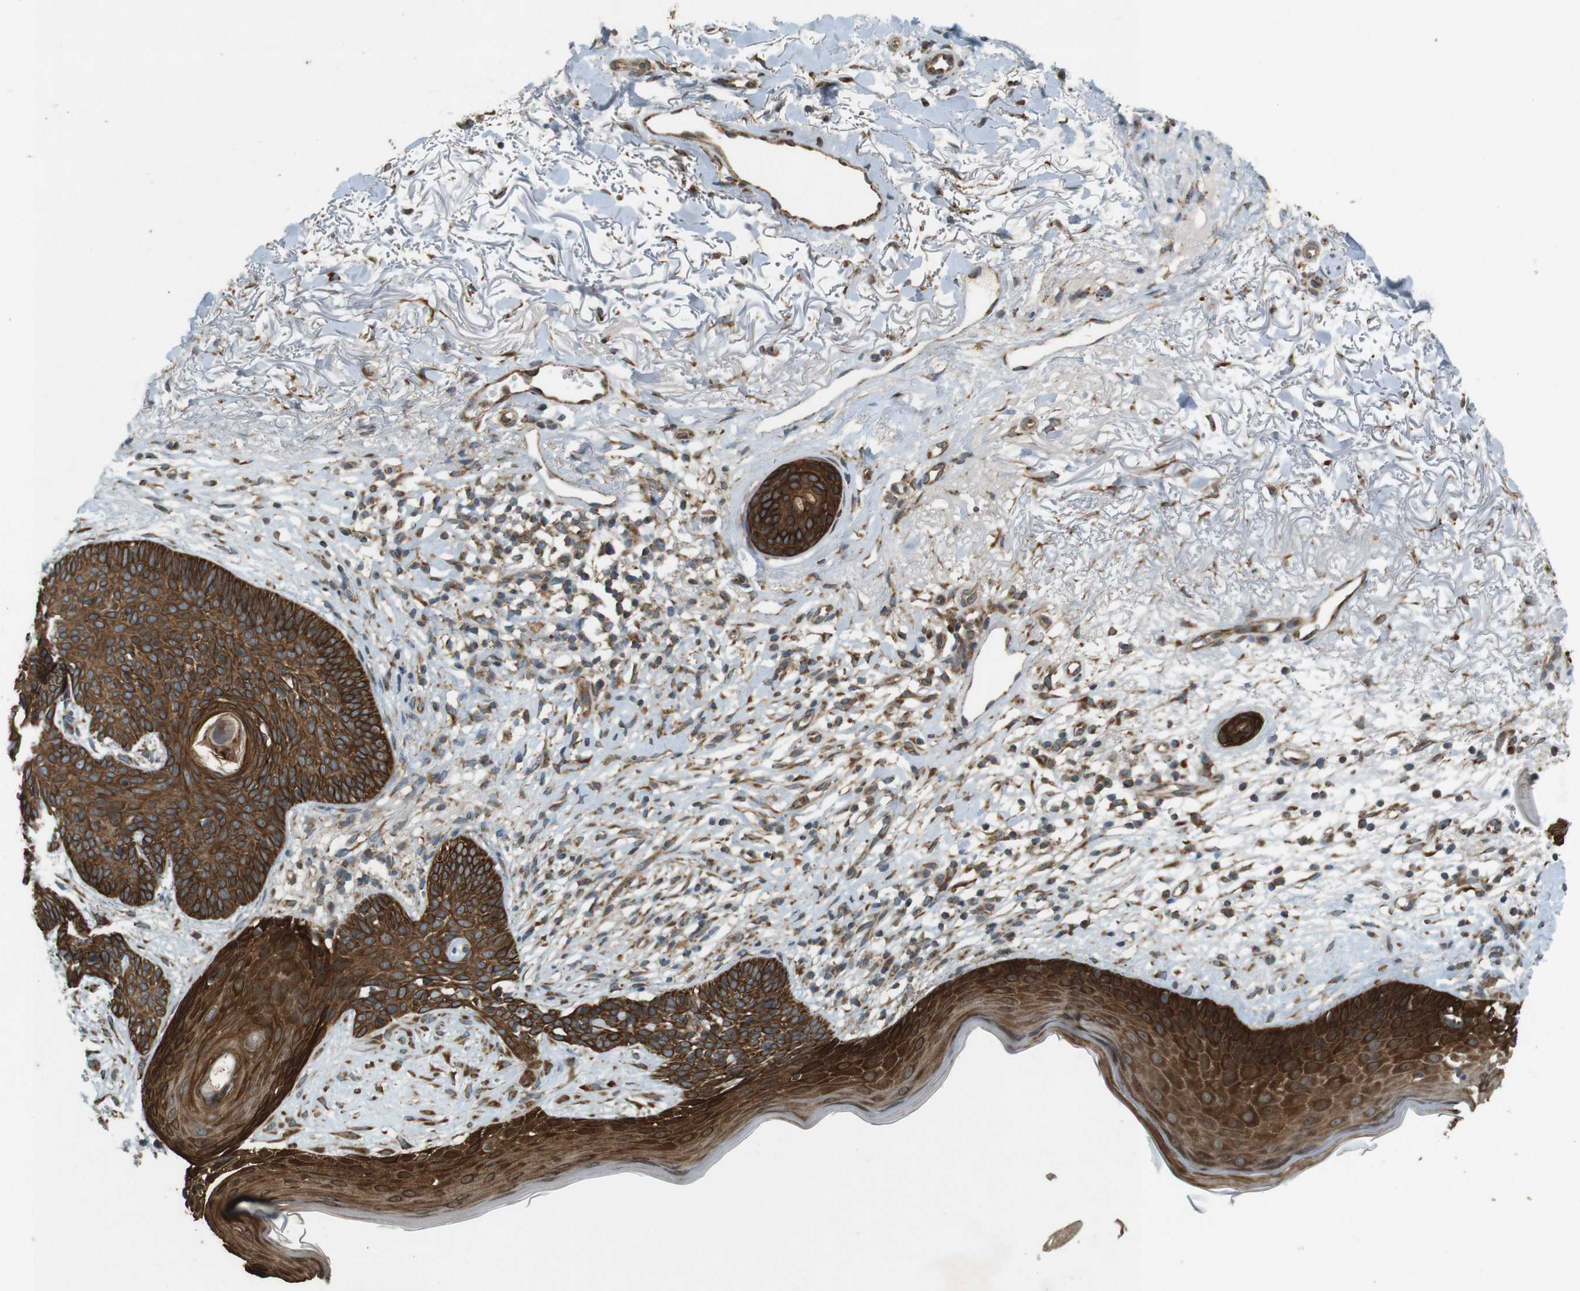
{"staining": {"intensity": "strong", "quantity": ">75%", "location": "cytoplasmic/membranous"}, "tissue": "skin cancer", "cell_type": "Tumor cells", "image_type": "cancer", "snomed": [{"axis": "morphology", "description": "Normal tissue, NOS"}, {"axis": "morphology", "description": "Basal cell carcinoma"}, {"axis": "topography", "description": "Skin"}], "caption": "Tumor cells reveal high levels of strong cytoplasmic/membranous expression in about >75% of cells in human basal cell carcinoma (skin). (Brightfield microscopy of DAB IHC at high magnification).", "gene": "SLC41A1", "patient": {"sex": "female", "age": 70}}